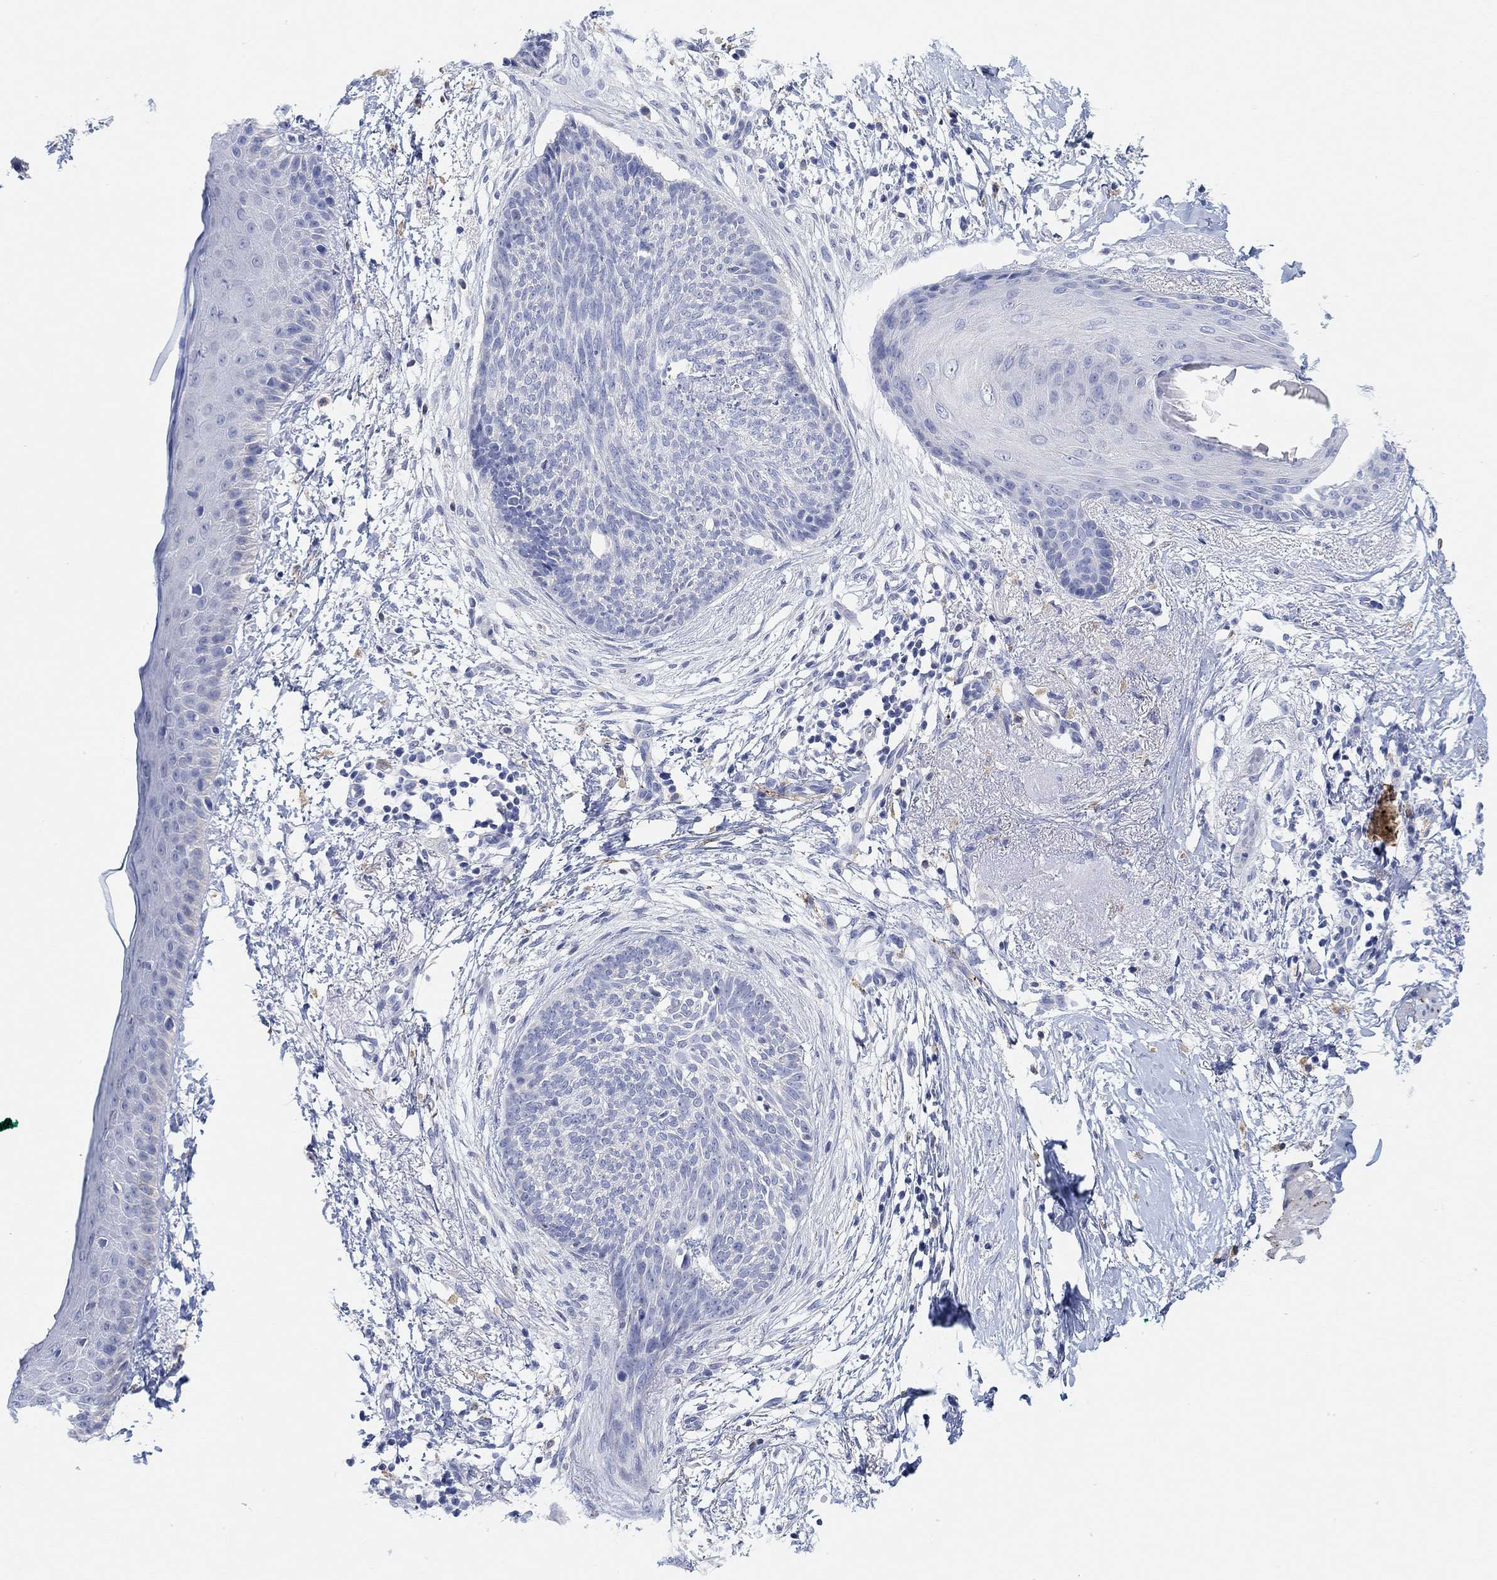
{"staining": {"intensity": "negative", "quantity": "none", "location": "none"}, "tissue": "skin cancer", "cell_type": "Tumor cells", "image_type": "cancer", "snomed": [{"axis": "morphology", "description": "Normal tissue, NOS"}, {"axis": "morphology", "description": "Basal cell carcinoma"}, {"axis": "topography", "description": "Skin"}], "caption": "Immunohistochemical staining of skin basal cell carcinoma shows no significant expression in tumor cells. (Brightfield microscopy of DAB IHC at high magnification).", "gene": "VAT1L", "patient": {"sex": "male", "age": 84}}